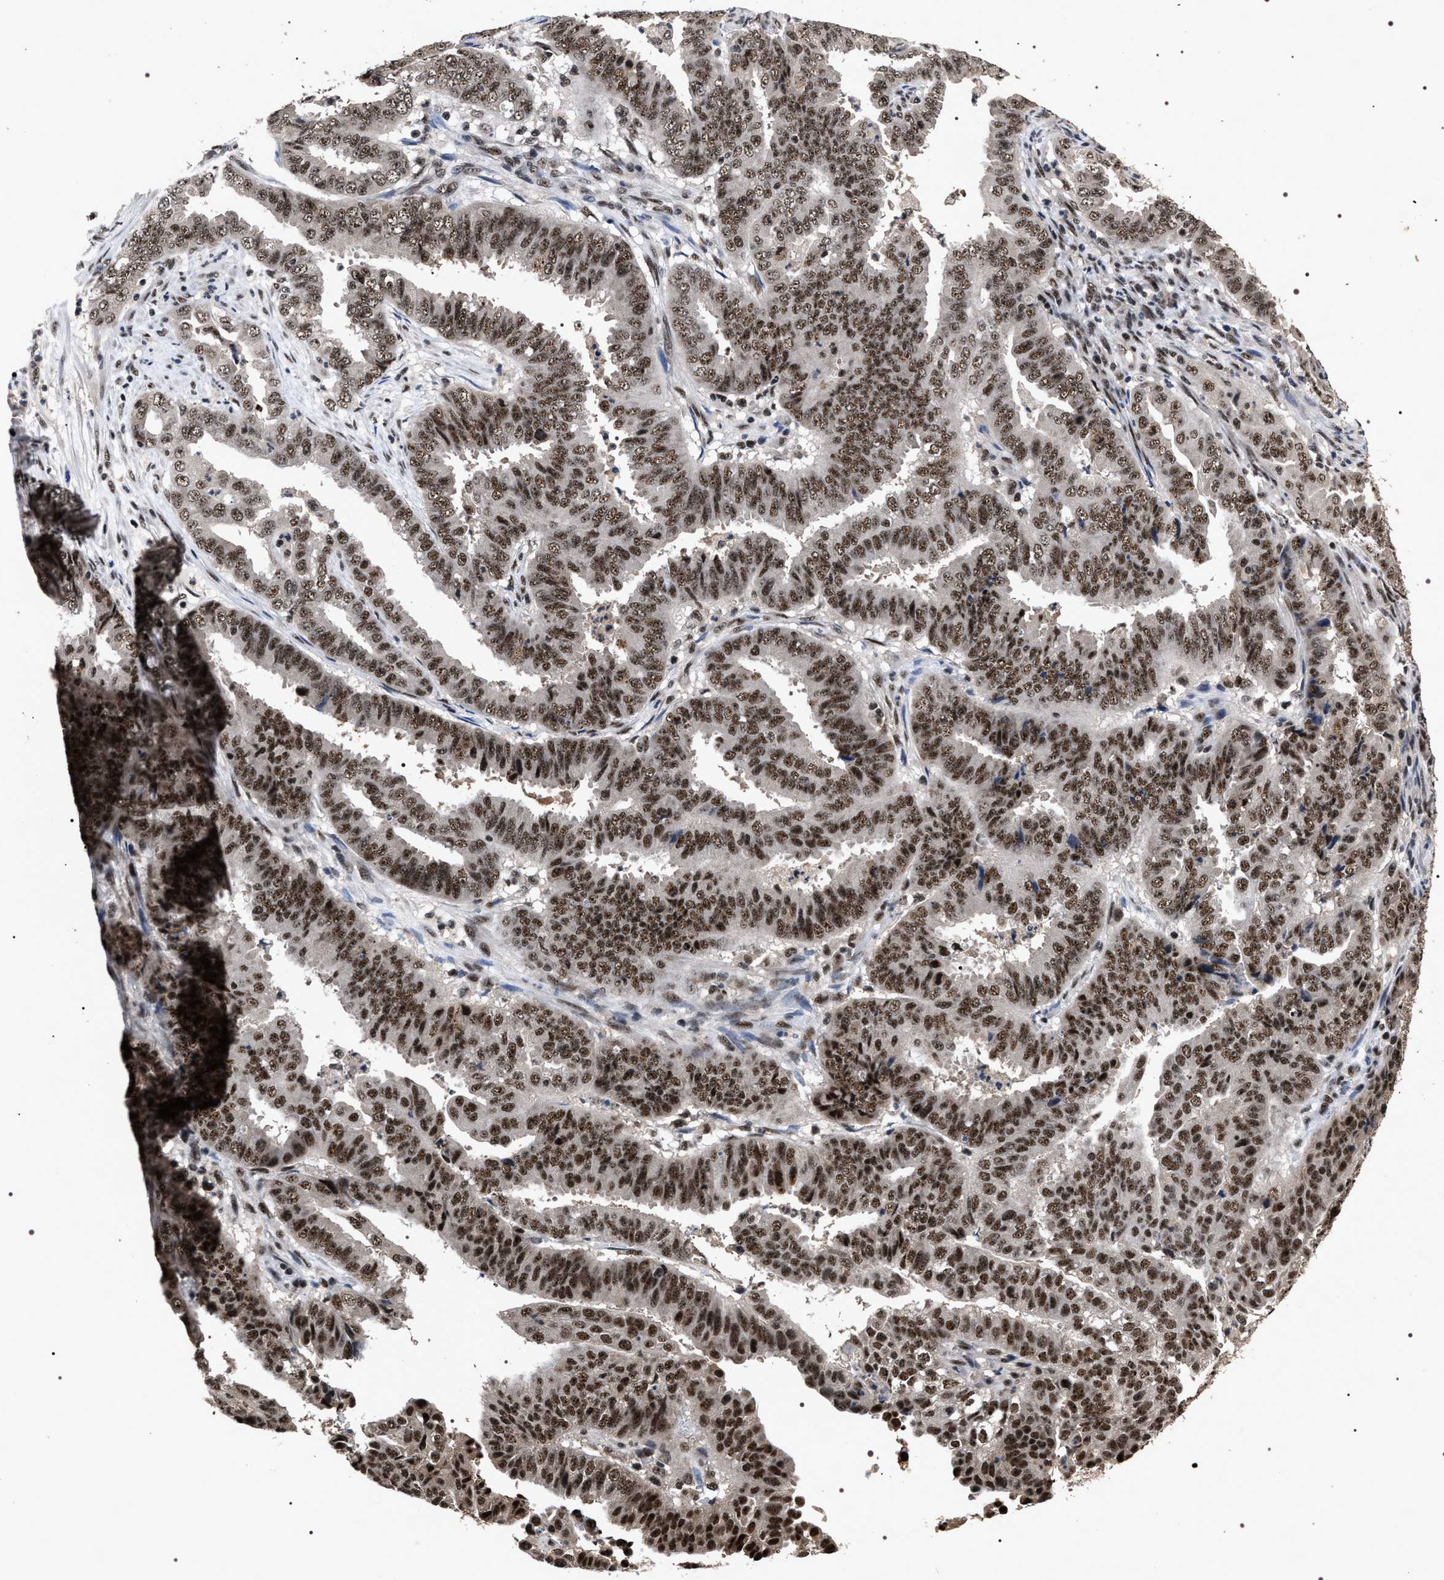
{"staining": {"intensity": "strong", "quantity": ">75%", "location": "nuclear"}, "tissue": "endometrial cancer", "cell_type": "Tumor cells", "image_type": "cancer", "snomed": [{"axis": "morphology", "description": "Adenocarcinoma, NOS"}, {"axis": "topography", "description": "Endometrium"}], "caption": "Immunohistochemistry (DAB) staining of human adenocarcinoma (endometrial) exhibits strong nuclear protein positivity in approximately >75% of tumor cells.", "gene": "RRP1B", "patient": {"sex": "female", "age": 51}}